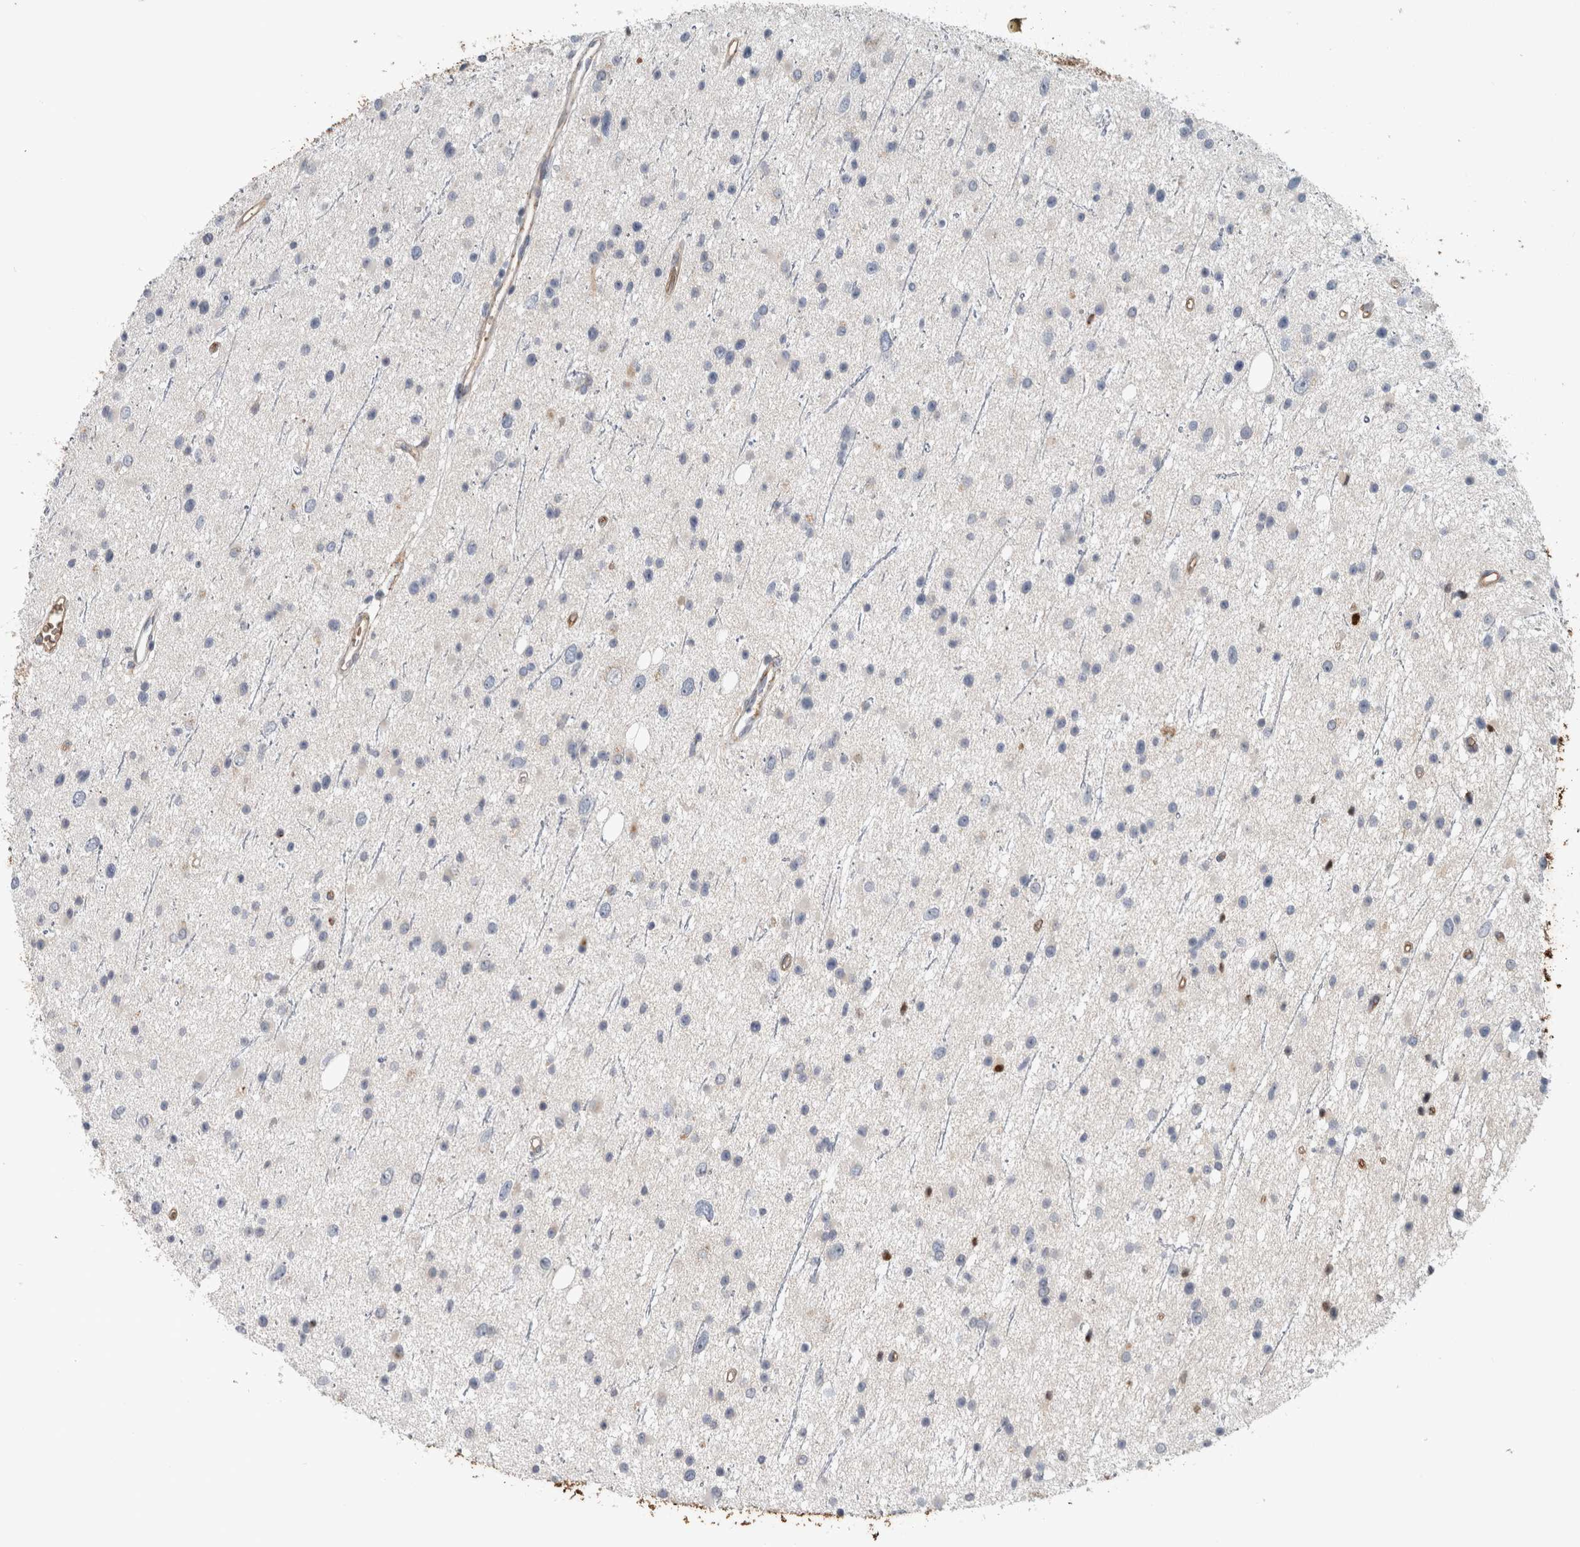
{"staining": {"intensity": "negative", "quantity": "none", "location": "none"}, "tissue": "glioma", "cell_type": "Tumor cells", "image_type": "cancer", "snomed": [{"axis": "morphology", "description": "Glioma, malignant, Low grade"}, {"axis": "topography", "description": "Cerebral cortex"}], "caption": "Immunohistochemistry (IHC) of human glioma exhibits no positivity in tumor cells.", "gene": "FN1", "patient": {"sex": "female", "age": 39}}